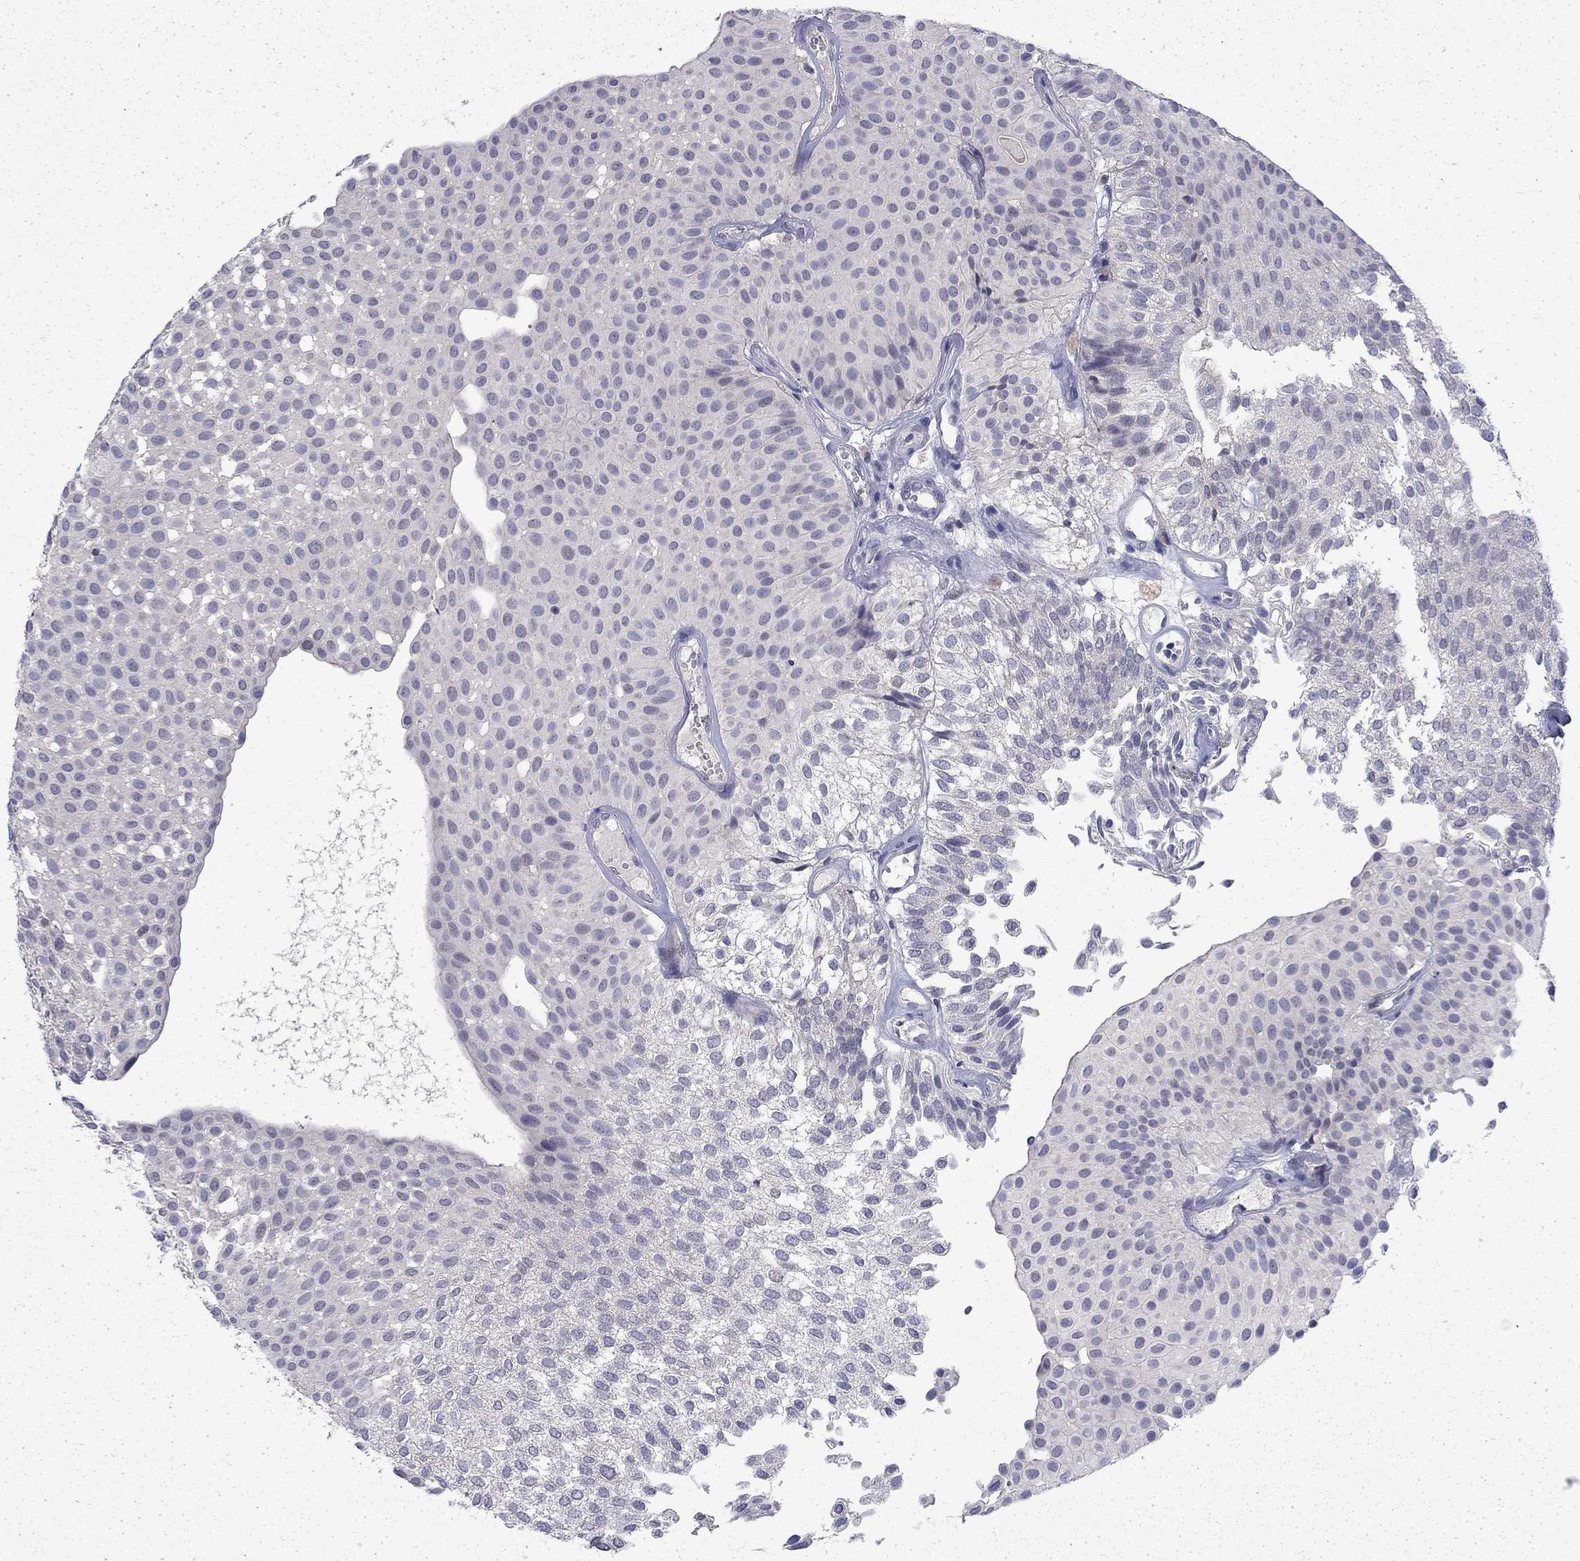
{"staining": {"intensity": "negative", "quantity": "none", "location": "none"}, "tissue": "urothelial cancer", "cell_type": "Tumor cells", "image_type": "cancer", "snomed": [{"axis": "morphology", "description": "Urothelial carcinoma, Low grade"}, {"axis": "topography", "description": "Urinary bladder"}], "caption": "Immunohistochemistry image of human urothelial cancer stained for a protein (brown), which demonstrates no positivity in tumor cells. (DAB (3,3'-diaminobenzidine) immunohistochemistry visualized using brightfield microscopy, high magnification).", "gene": "CHAT", "patient": {"sex": "male", "age": 64}}